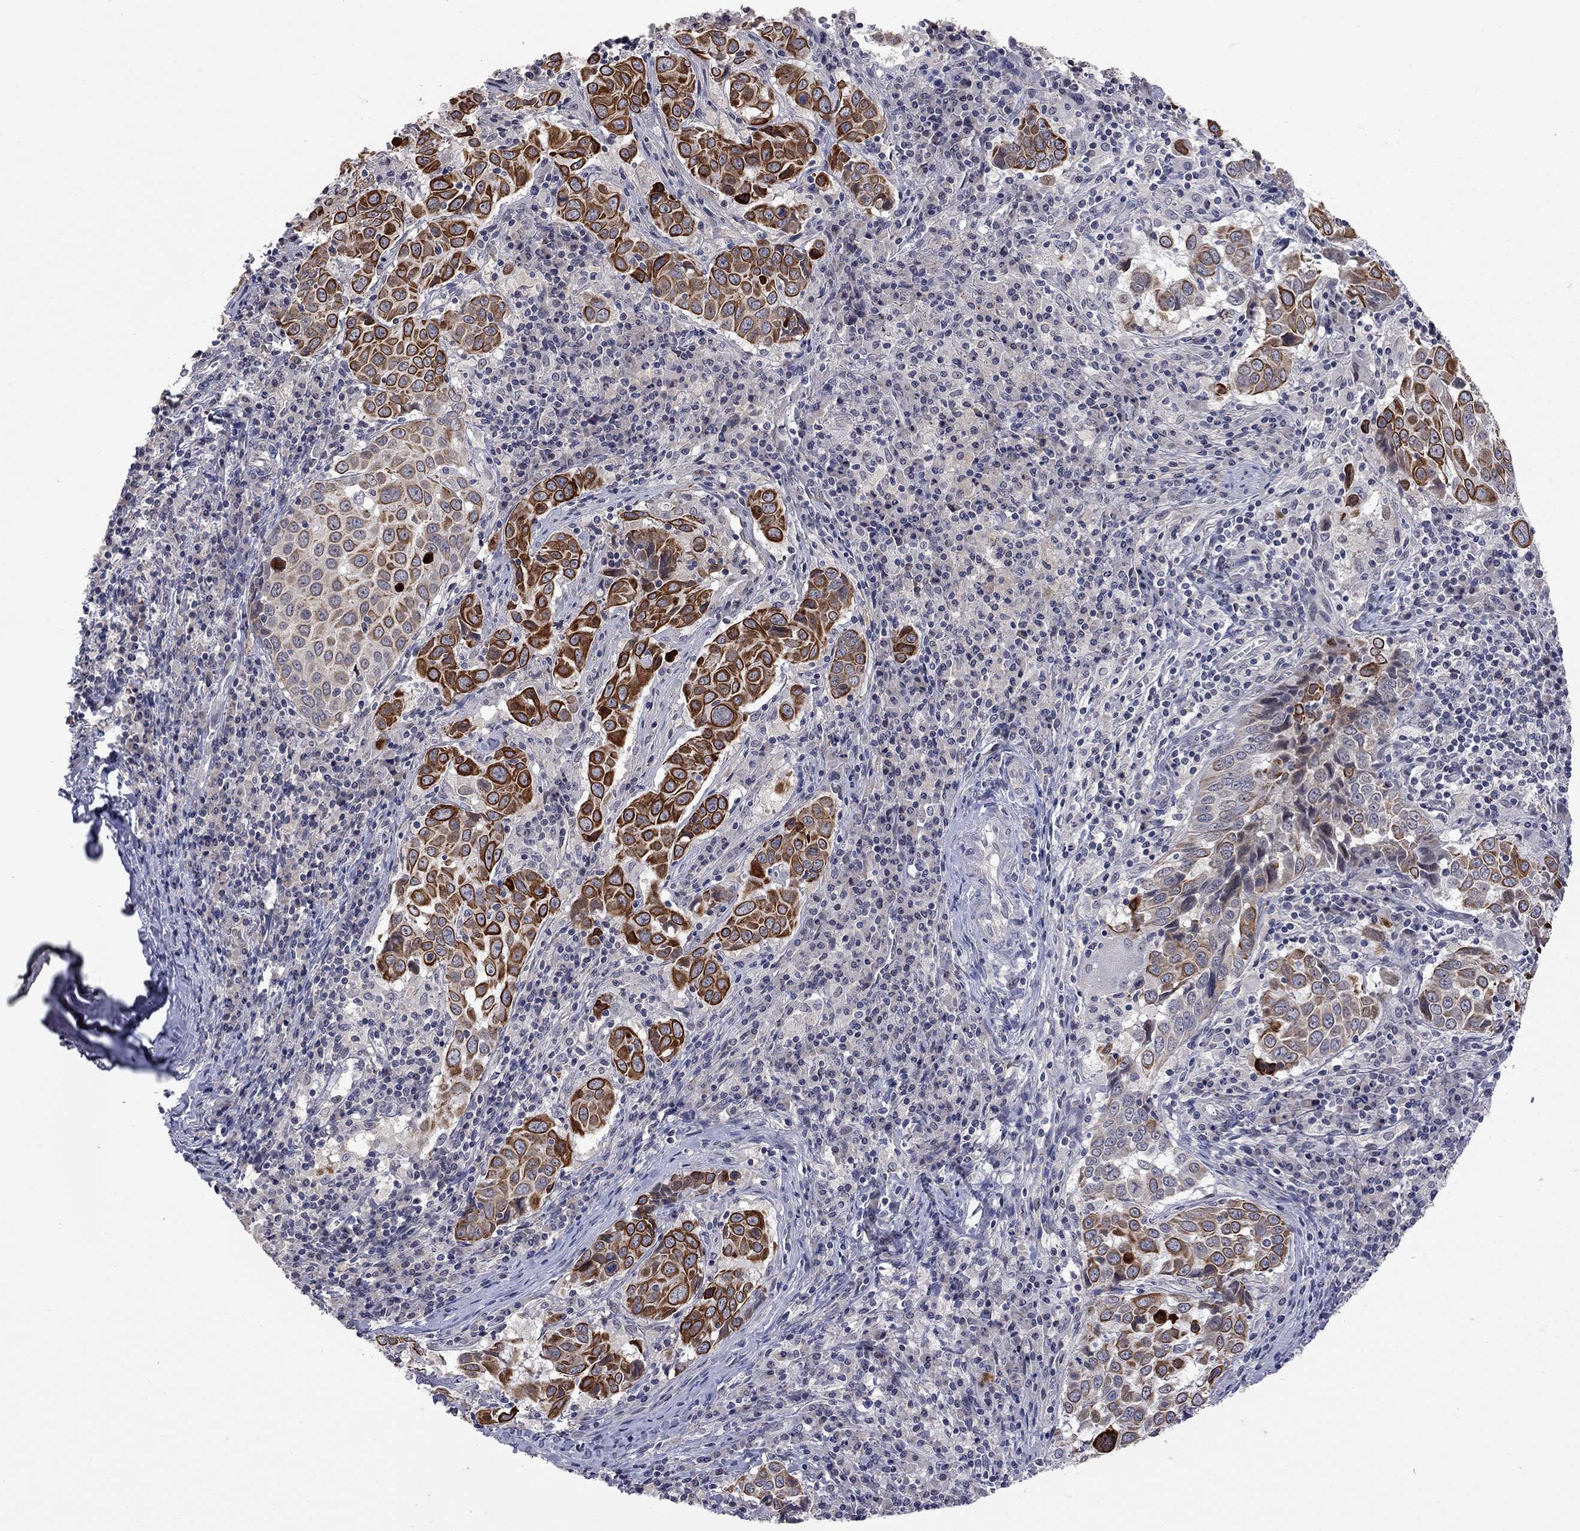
{"staining": {"intensity": "strong", "quantity": "25%-75%", "location": "cytoplasmic/membranous"}, "tissue": "lung cancer", "cell_type": "Tumor cells", "image_type": "cancer", "snomed": [{"axis": "morphology", "description": "Squamous cell carcinoma, NOS"}, {"axis": "topography", "description": "Lung"}], "caption": "Brown immunohistochemical staining in human lung cancer demonstrates strong cytoplasmic/membranous expression in approximately 25%-75% of tumor cells. (DAB (3,3'-diaminobenzidine) IHC, brown staining for protein, blue staining for nuclei).", "gene": "FABP12", "patient": {"sex": "male", "age": 57}}